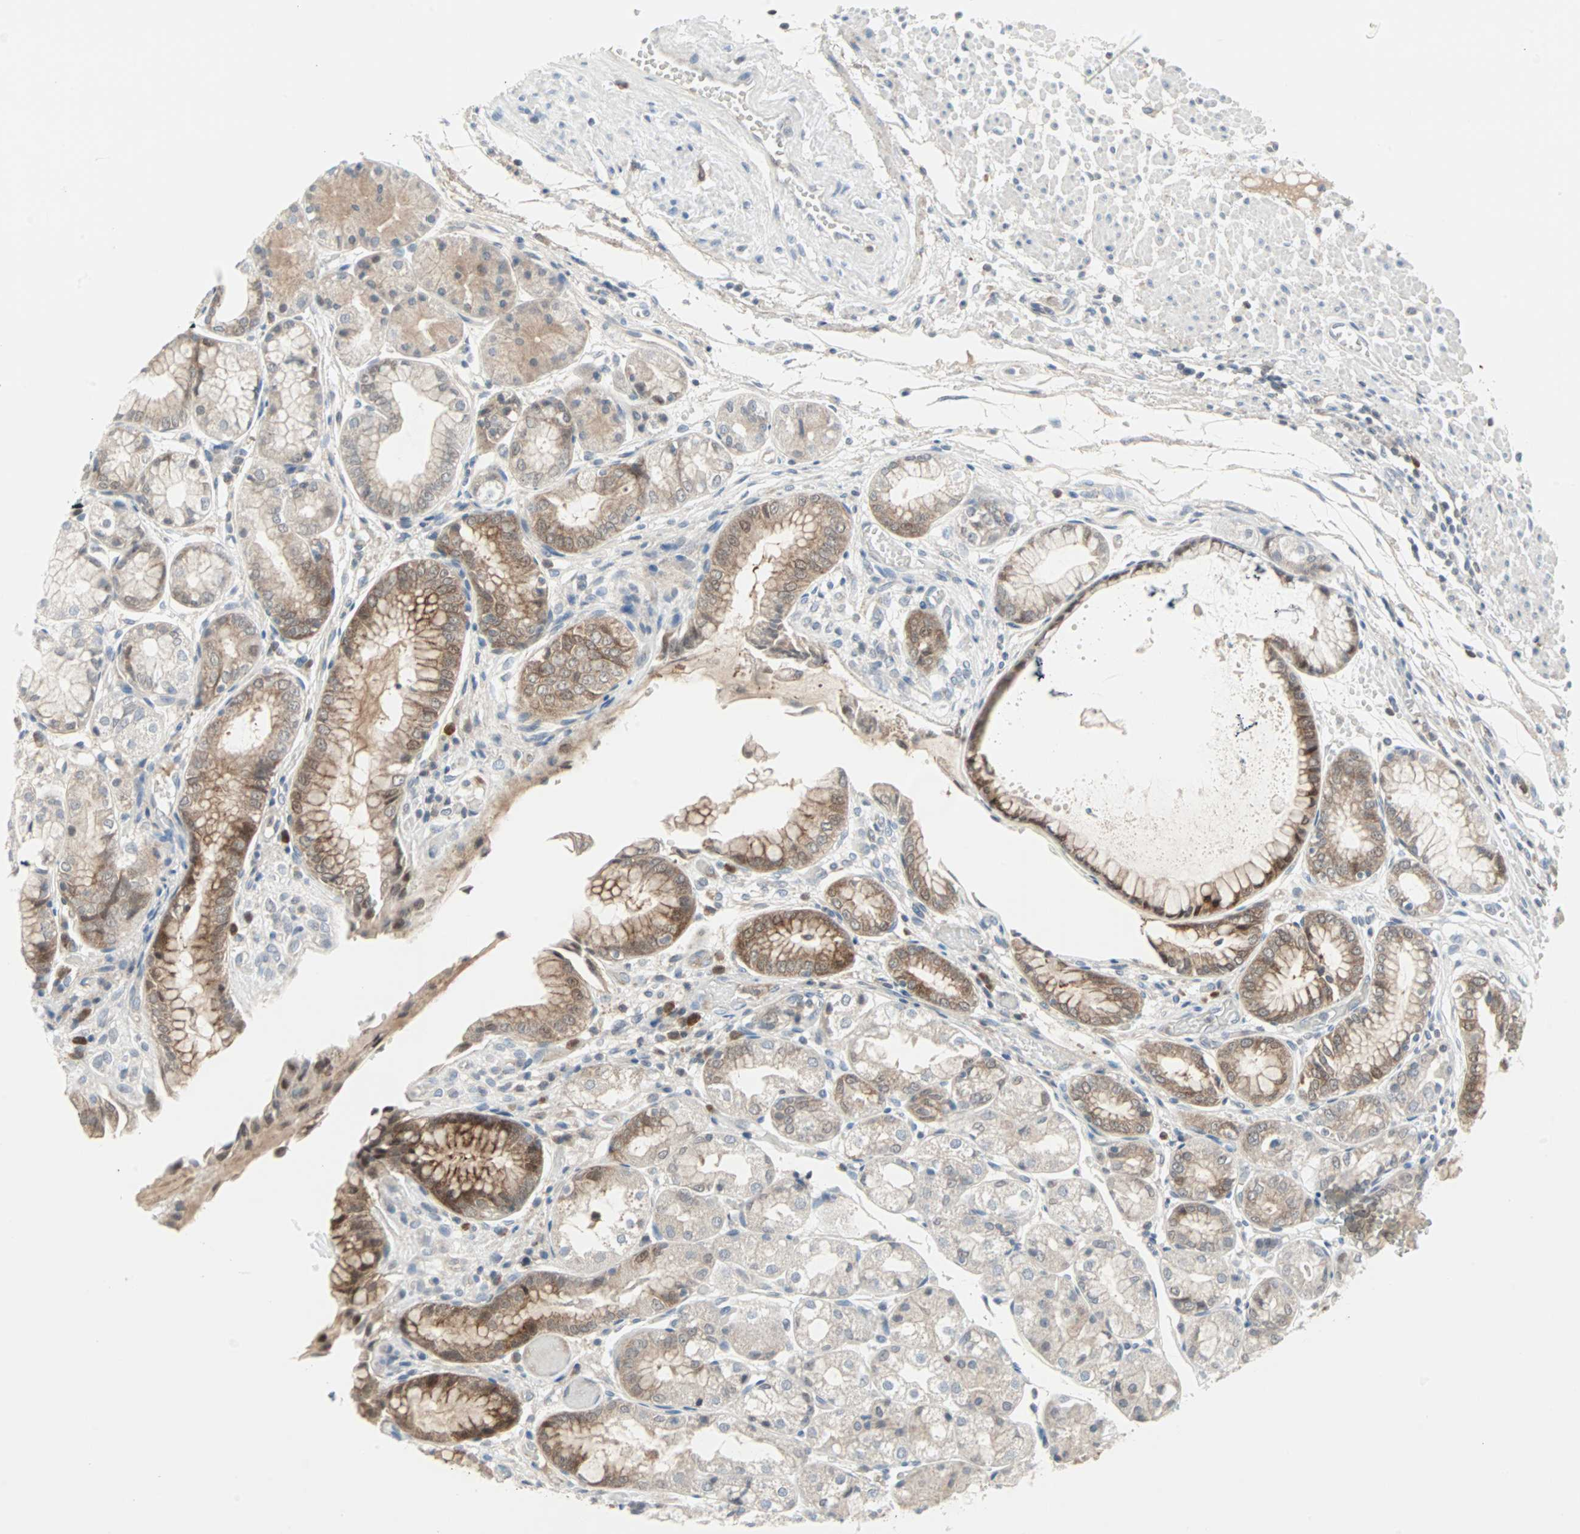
{"staining": {"intensity": "moderate", "quantity": "25%-75%", "location": "cytoplasmic/membranous"}, "tissue": "stomach", "cell_type": "Glandular cells", "image_type": "normal", "snomed": [{"axis": "morphology", "description": "Normal tissue, NOS"}, {"axis": "topography", "description": "Stomach, upper"}], "caption": "A brown stain labels moderate cytoplasmic/membranous staining of a protein in glandular cells of benign stomach. (DAB IHC with brightfield microscopy, high magnification).", "gene": "CASP3", "patient": {"sex": "male", "age": 72}}